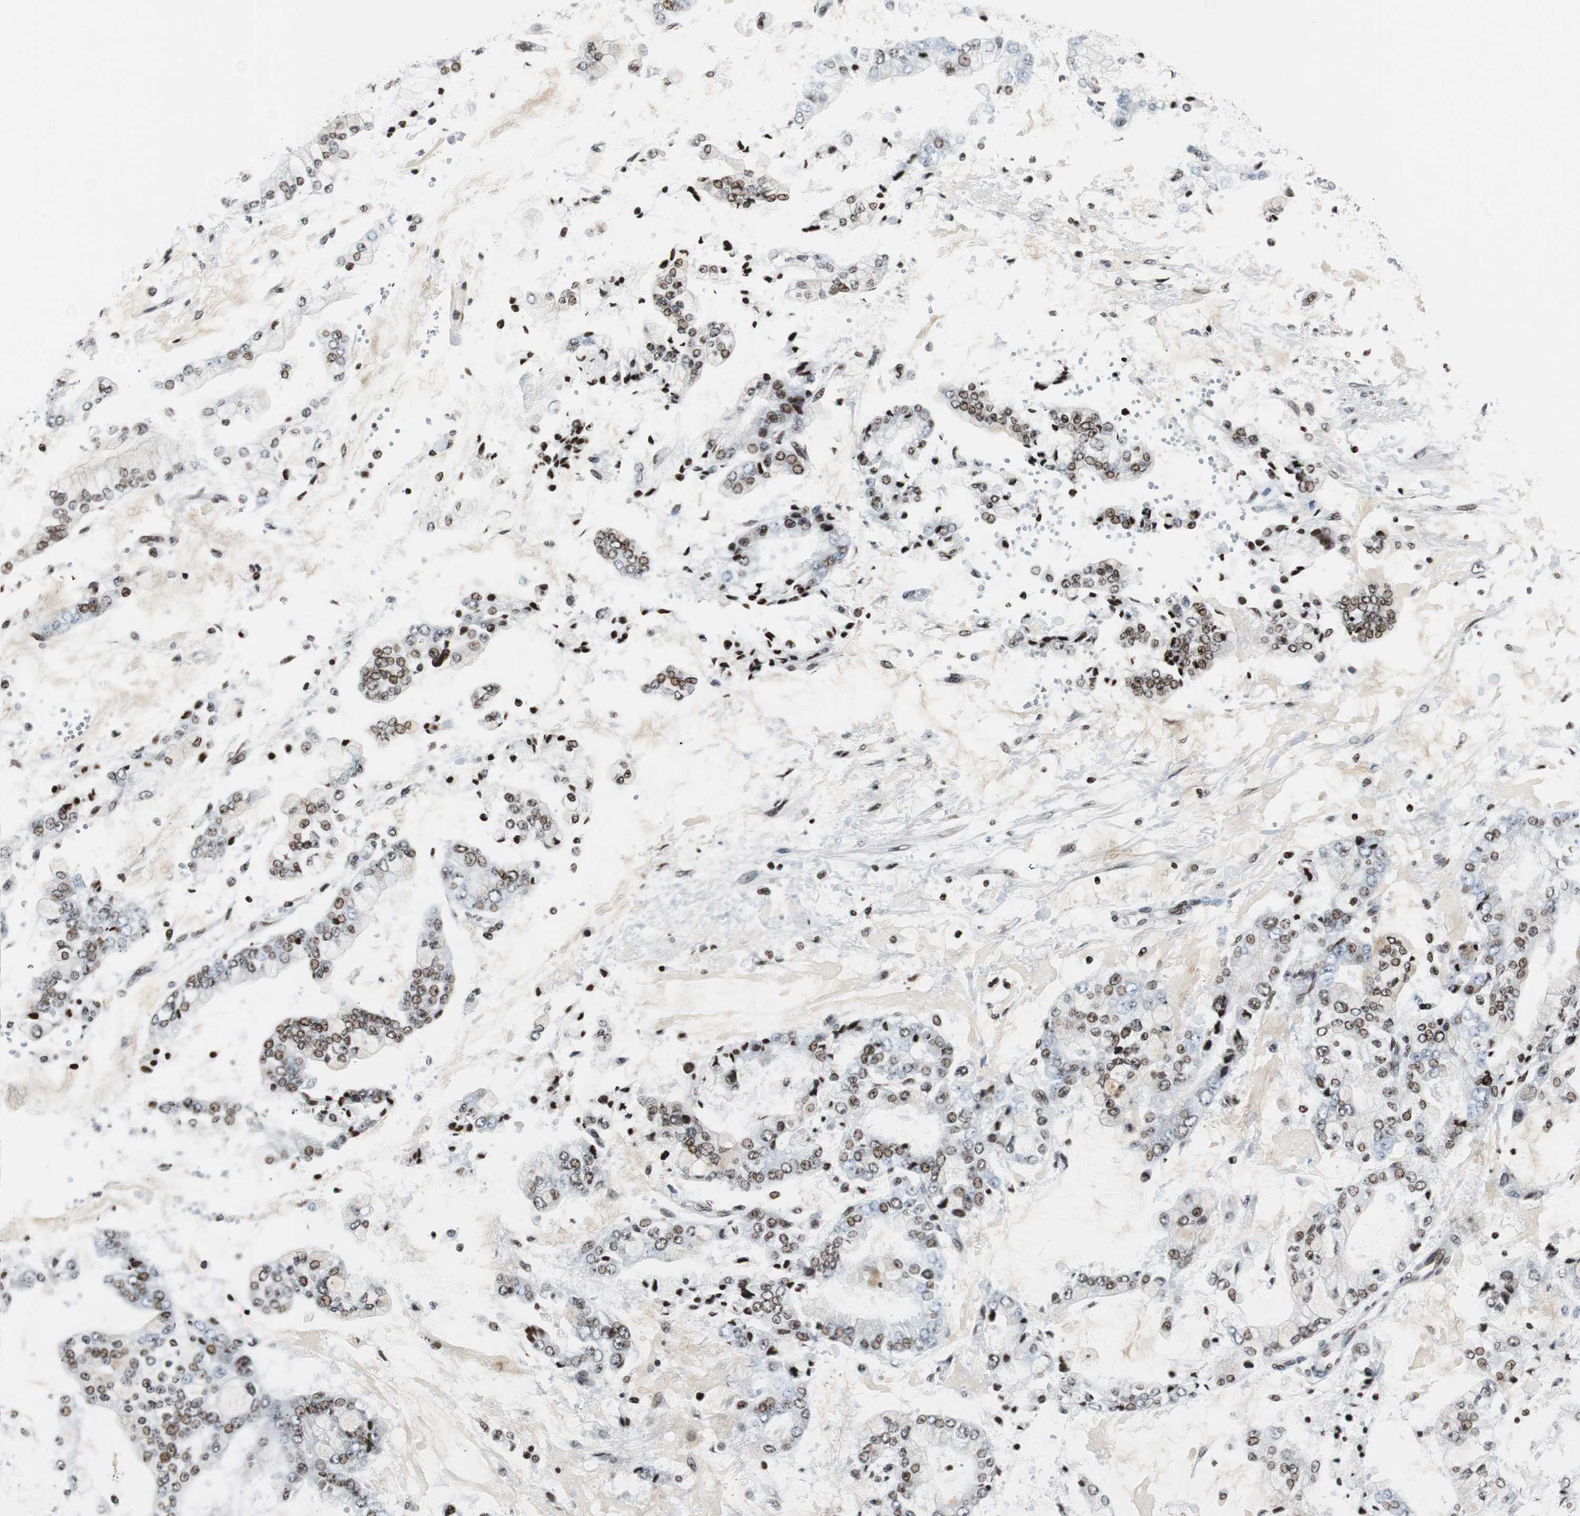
{"staining": {"intensity": "moderate", "quantity": ">75%", "location": "nuclear"}, "tissue": "stomach cancer", "cell_type": "Tumor cells", "image_type": "cancer", "snomed": [{"axis": "morphology", "description": "Adenocarcinoma, NOS"}, {"axis": "topography", "description": "Stomach"}], "caption": "Brown immunohistochemical staining in stomach adenocarcinoma demonstrates moderate nuclear staining in about >75% of tumor cells.", "gene": "PAXIP1", "patient": {"sex": "male", "age": 76}}